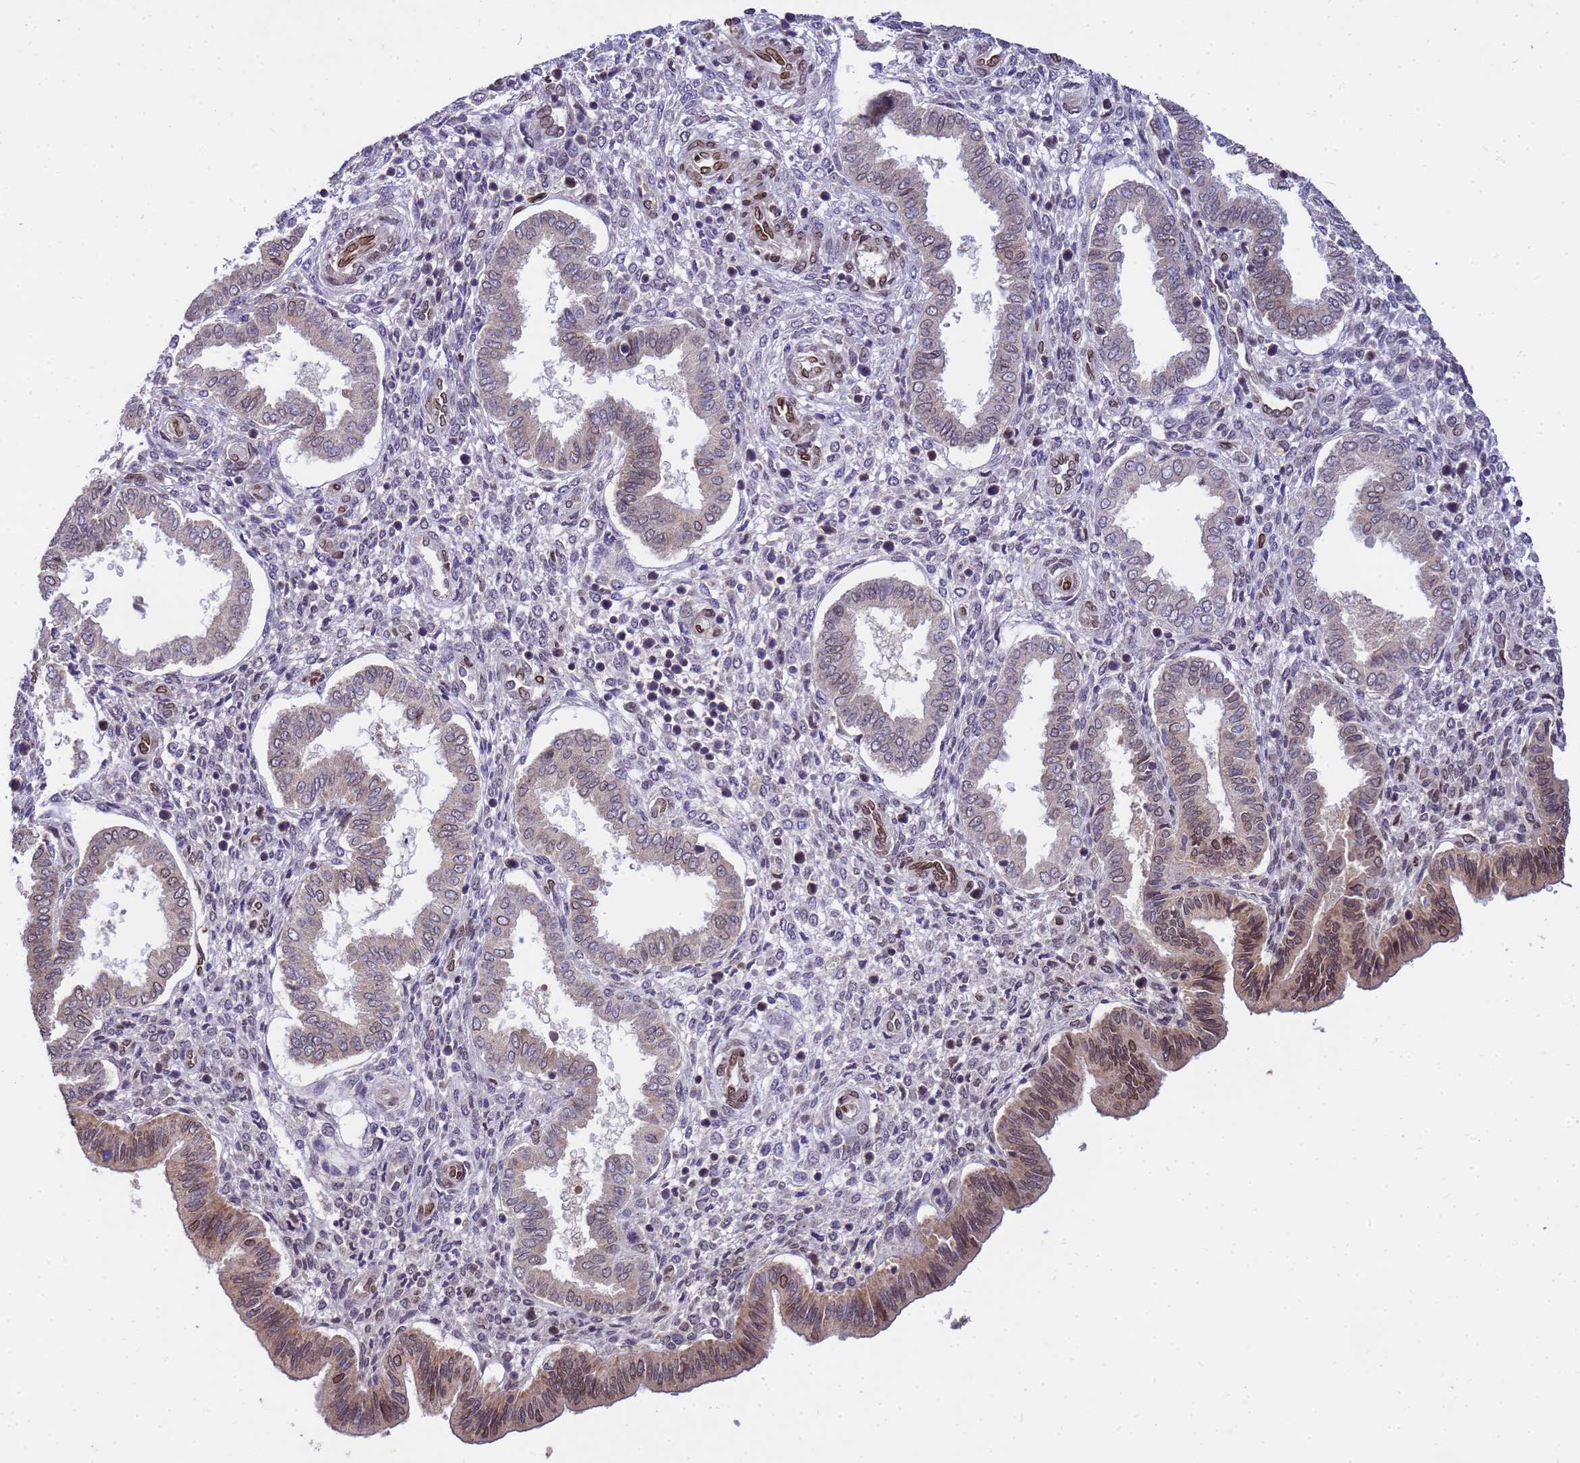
{"staining": {"intensity": "moderate", "quantity": "25%-75%", "location": "cytoplasmic/membranous,nuclear"}, "tissue": "endometrium", "cell_type": "Cells in endometrial stroma", "image_type": "normal", "snomed": [{"axis": "morphology", "description": "Normal tissue, NOS"}, {"axis": "topography", "description": "Endometrium"}], "caption": "Moderate cytoplasmic/membranous,nuclear expression for a protein is seen in approximately 25%-75% of cells in endometrial stroma of normal endometrium using immunohistochemistry (IHC).", "gene": "GPR135", "patient": {"sex": "female", "age": 24}}